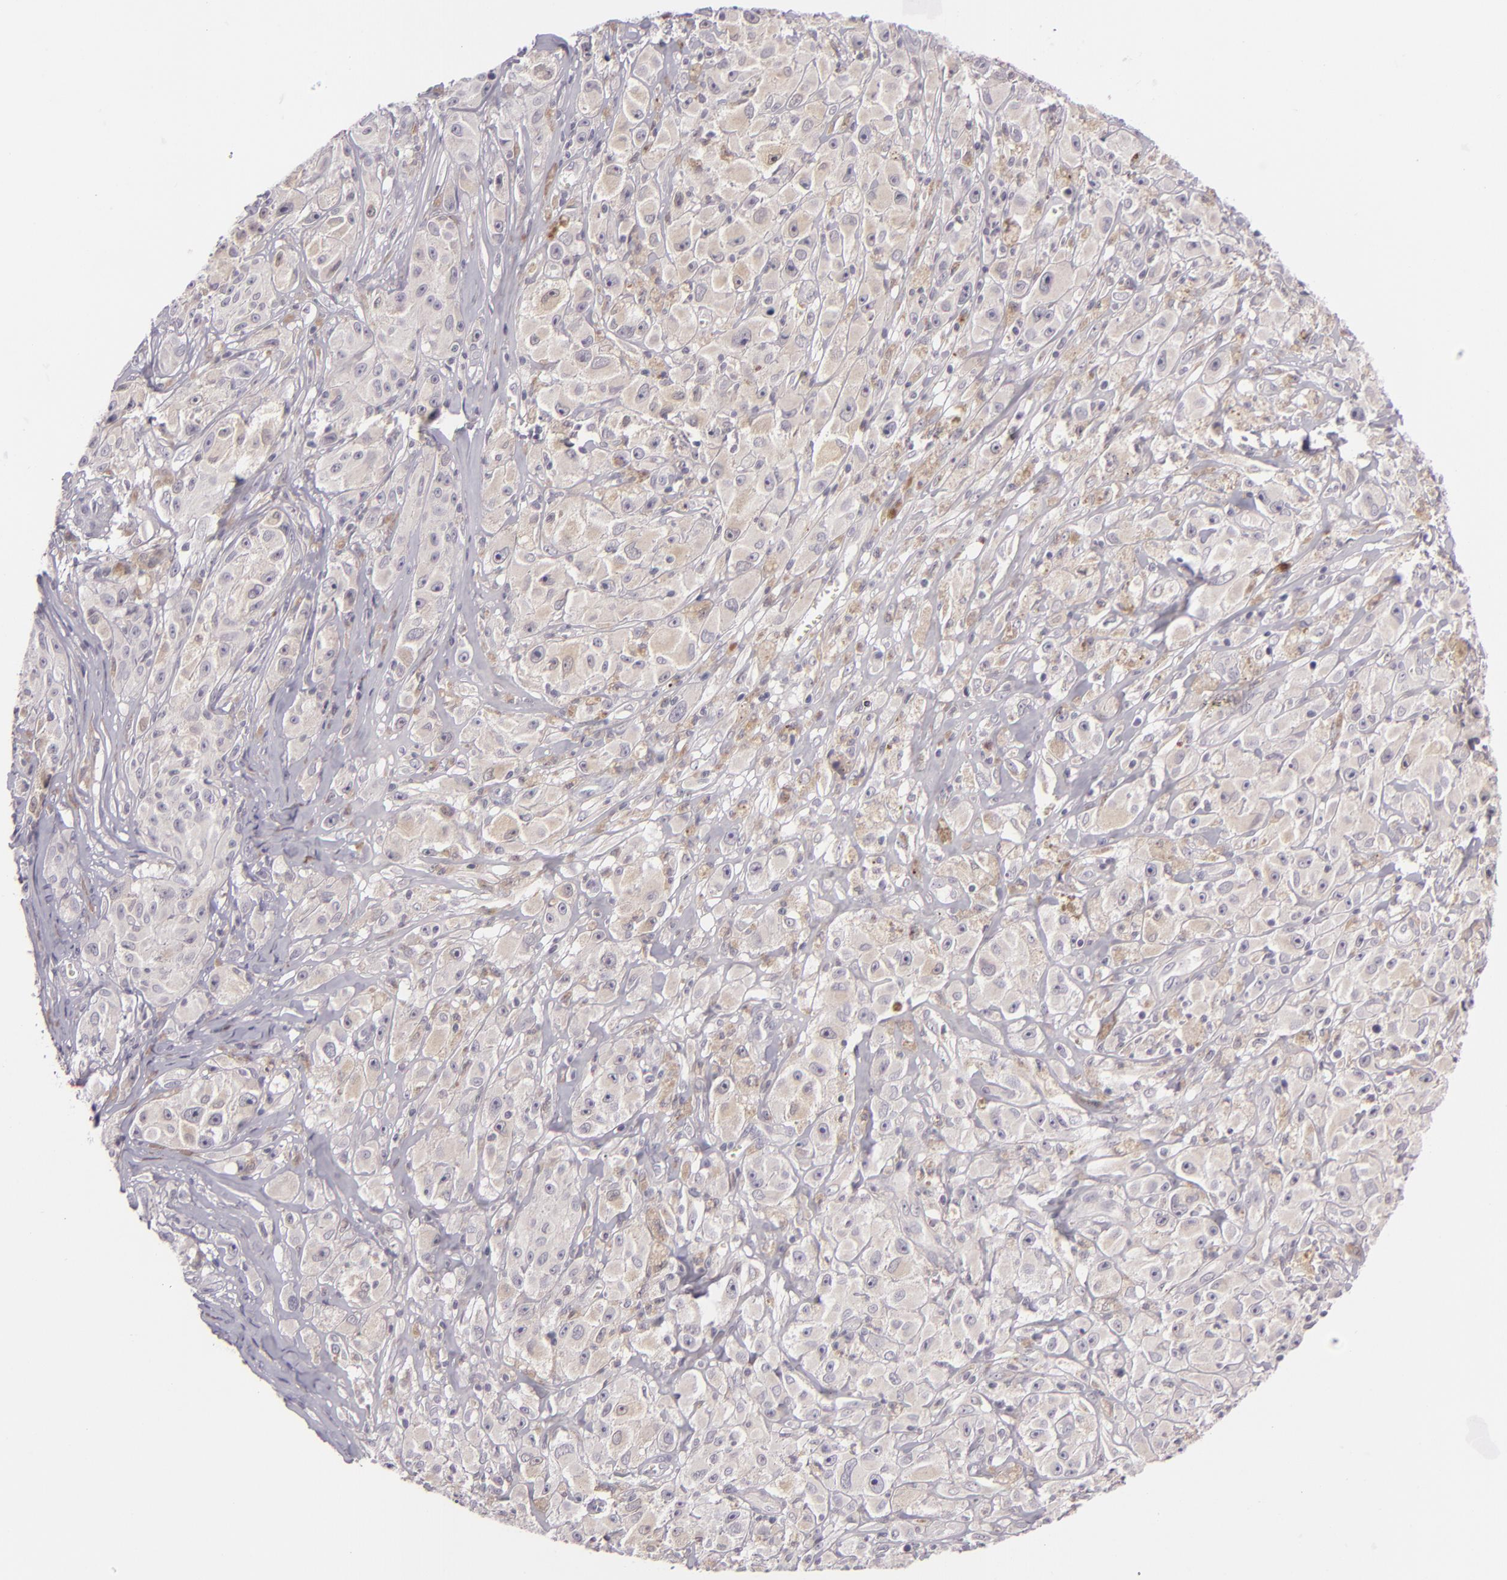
{"staining": {"intensity": "weak", "quantity": ">75%", "location": "cytoplasmic/membranous"}, "tissue": "melanoma", "cell_type": "Tumor cells", "image_type": "cancer", "snomed": [{"axis": "morphology", "description": "Malignant melanoma, NOS"}, {"axis": "topography", "description": "Skin"}], "caption": "Melanoma tissue exhibits weak cytoplasmic/membranous expression in about >75% of tumor cells Ihc stains the protein in brown and the nuclei are stained blue.", "gene": "DAG1", "patient": {"sex": "male", "age": 56}}